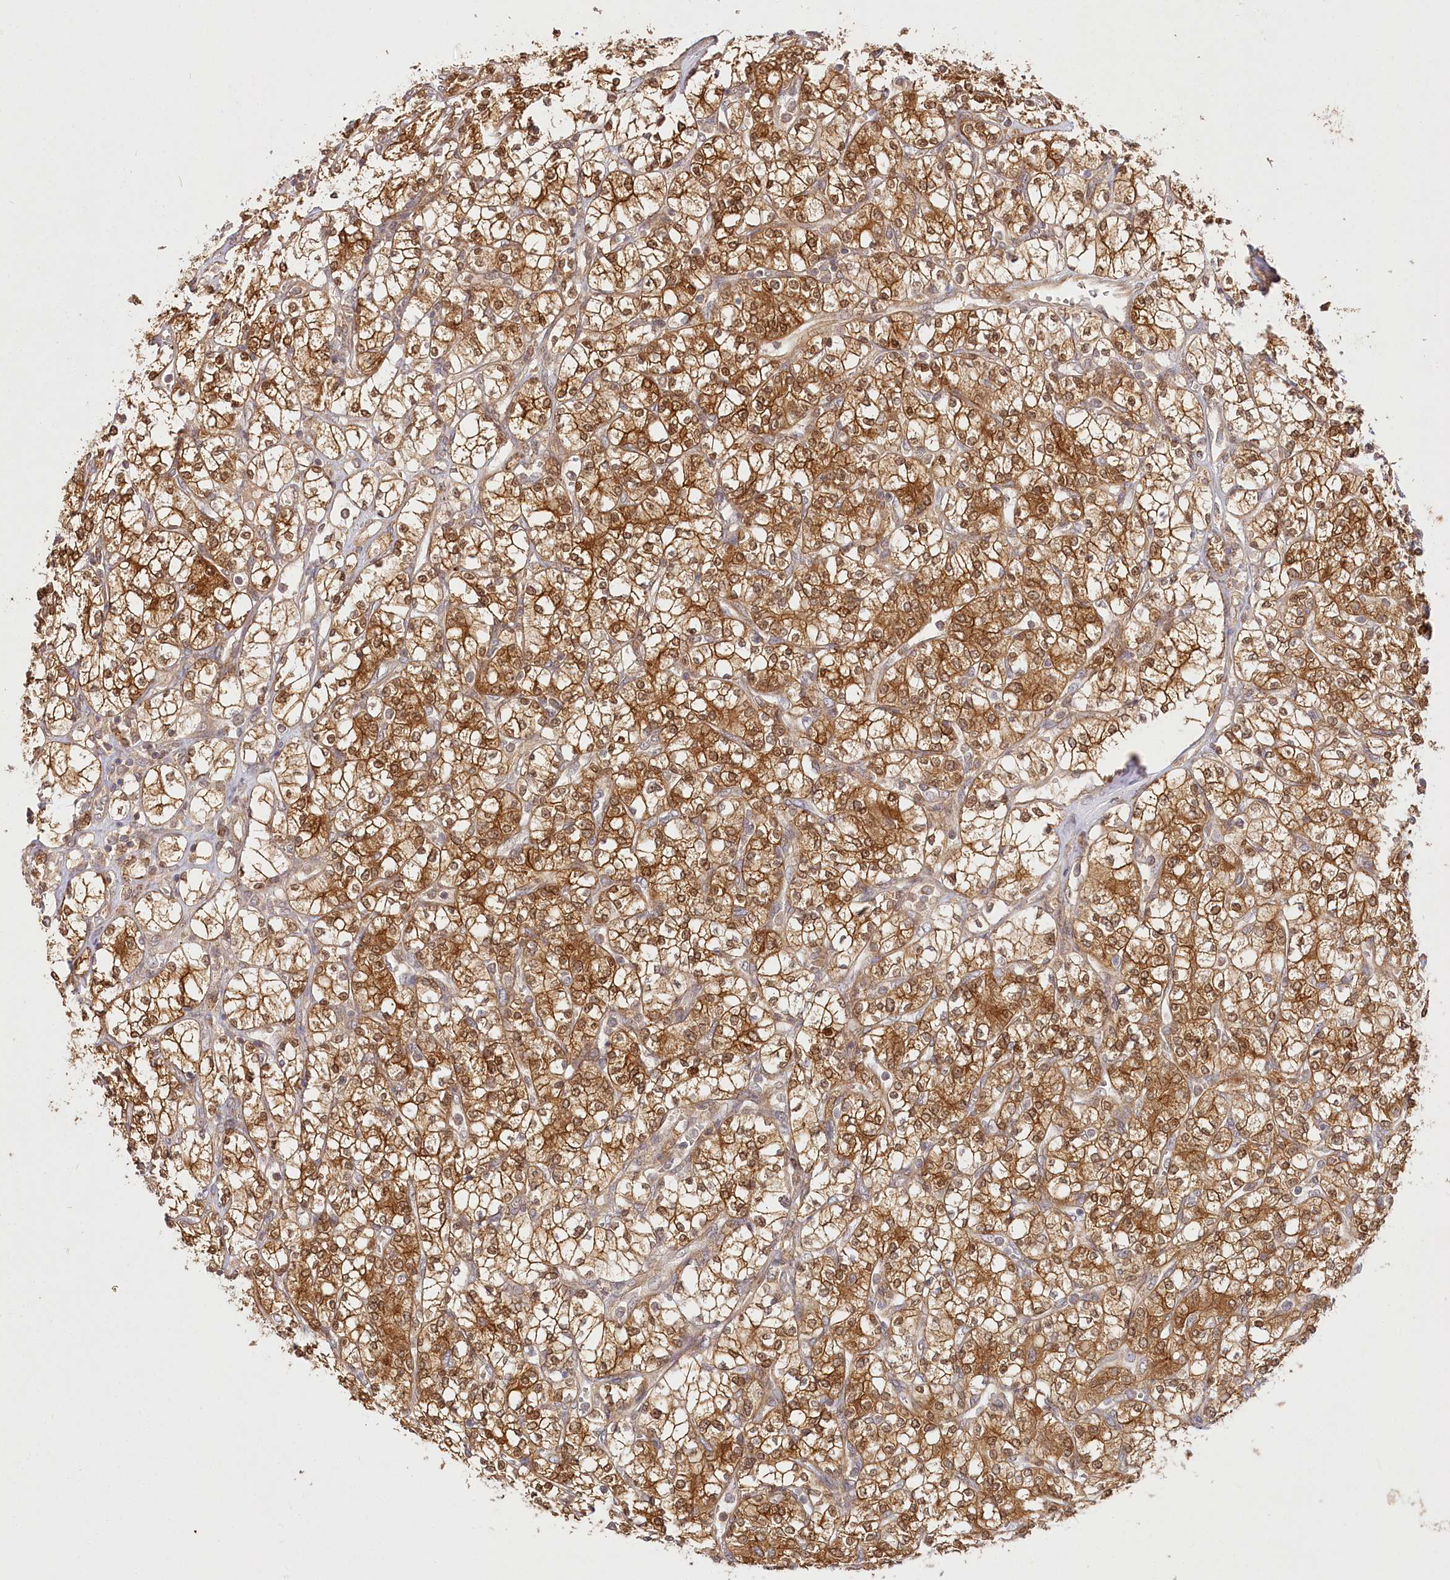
{"staining": {"intensity": "moderate", "quantity": ">75%", "location": "cytoplasmic/membranous"}, "tissue": "renal cancer", "cell_type": "Tumor cells", "image_type": "cancer", "snomed": [{"axis": "morphology", "description": "Adenocarcinoma, NOS"}, {"axis": "topography", "description": "Kidney"}], "caption": "Immunohistochemical staining of human renal cancer (adenocarcinoma) reveals medium levels of moderate cytoplasmic/membranous positivity in approximately >75% of tumor cells.", "gene": "INPP4B", "patient": {"sex": "male", "age": 77}}